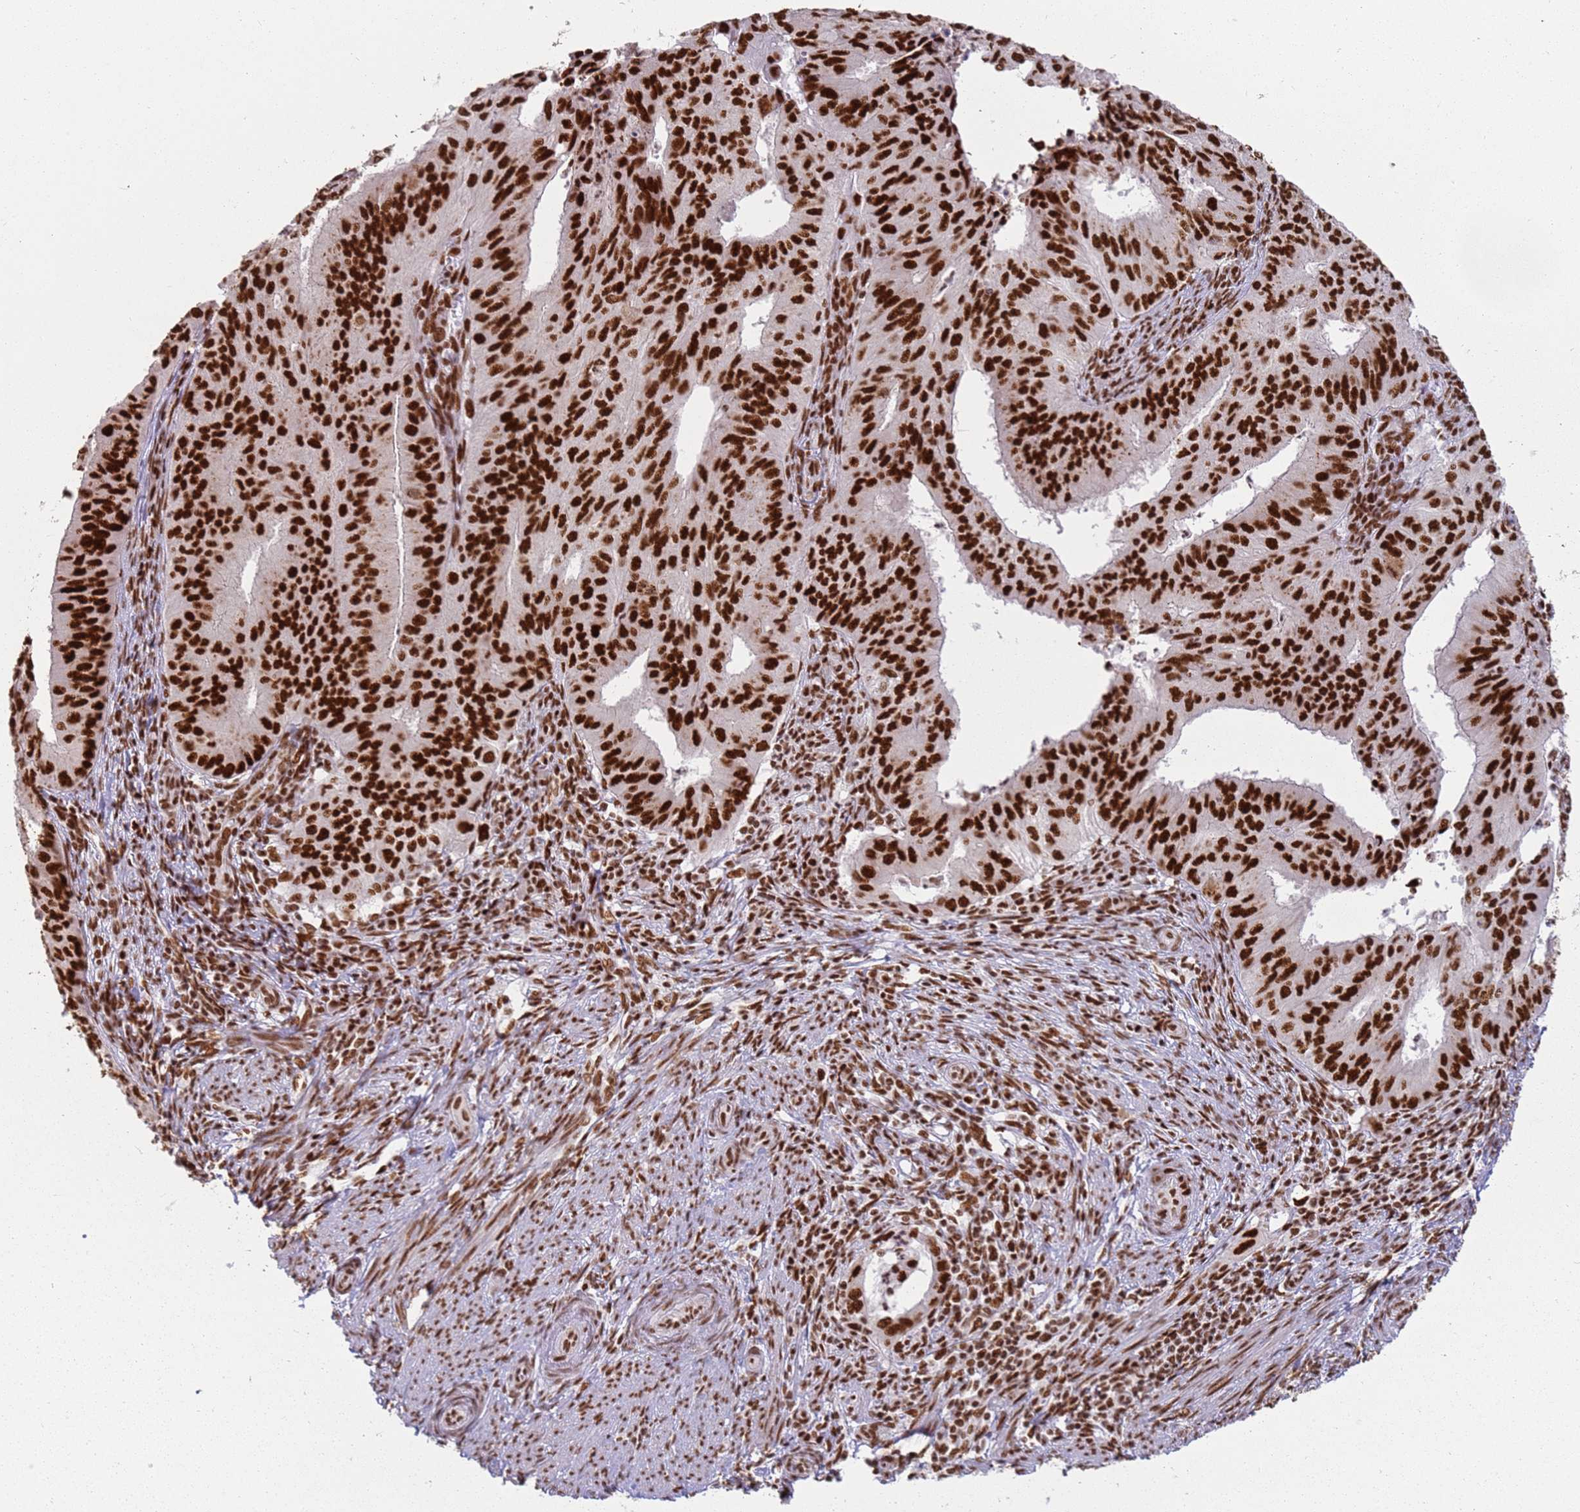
{"staining": {"intensity": "strong", "quantity": ">75%", "location": "nuclear"}, "tissue": "endometrial cancer", "cell_type": "Tumor cells", "image_type": "cancer", "snomed": [{"axis": "morphology", "description": "Adenocarcinoma, NOS"}, {"axis": "topography", "description": "Endometrium"}], "caption": "This is an image of immunohistochemistry (IHC) staining of endometrial cancer, which shows strong expression in the nuclear of tumor cells.", "gene": "TENT4A", "patient": {"sex": "female", "age": 50}}